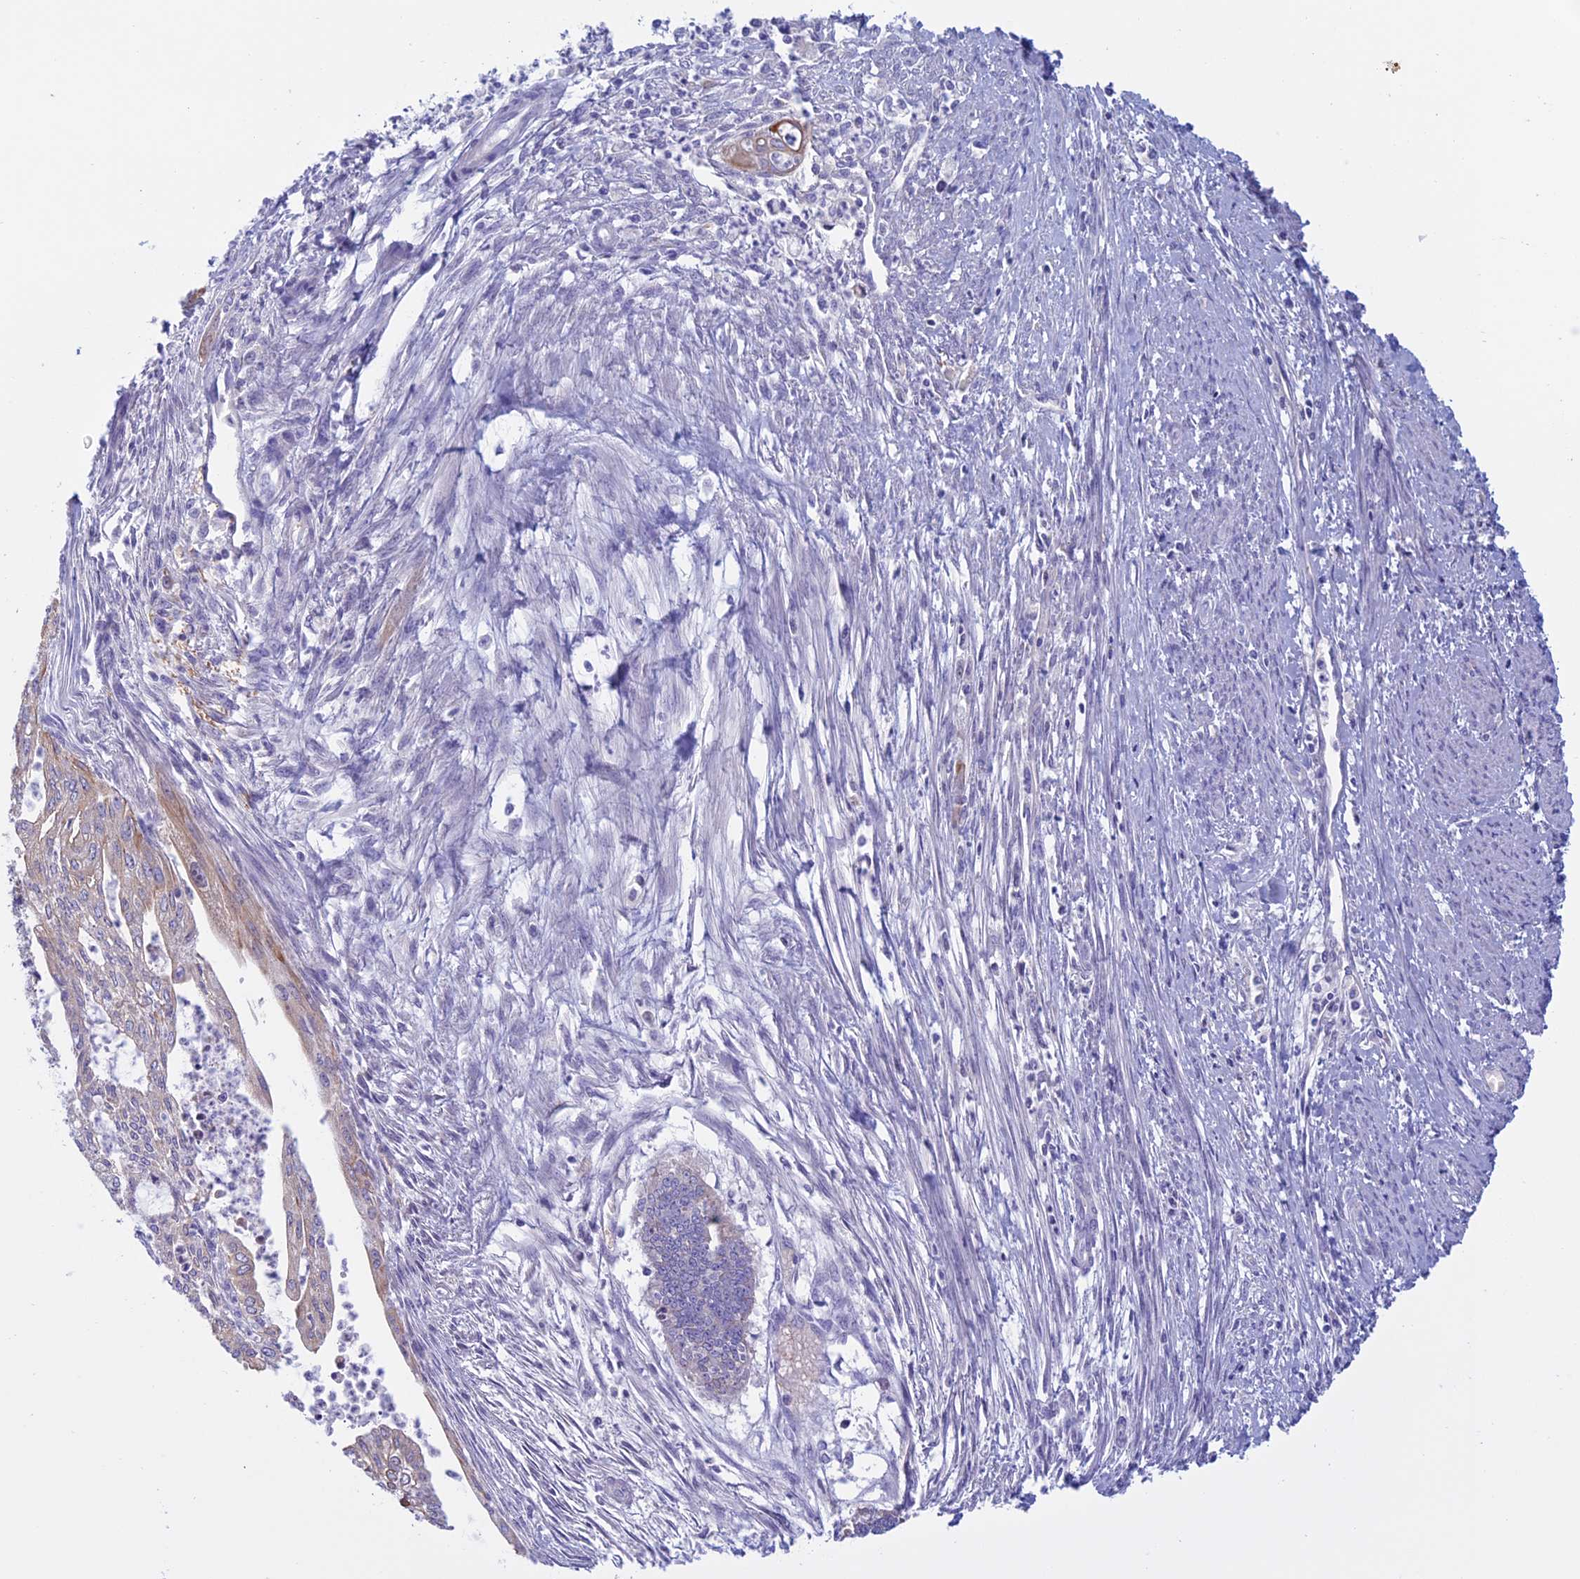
{"staining": {"intensity": "negative", "quantity": "none", "location": "none"}, "tissue": "endometrial cancer", "cell_type": "Tumor cells", "image_type": "cancer", "snomed": [{"axis": "morphology", "description": "Adenocarcinoma, NOS"}, {"axis": "topography", "description": "Endometrium"}], "caption": "Micrograph shows no significant protein expression in tumor cells of endometrial cancer (adenocarcinoma).", "gene": "ANGPTL2", "patient": {"sex": "female", "age": 73}}